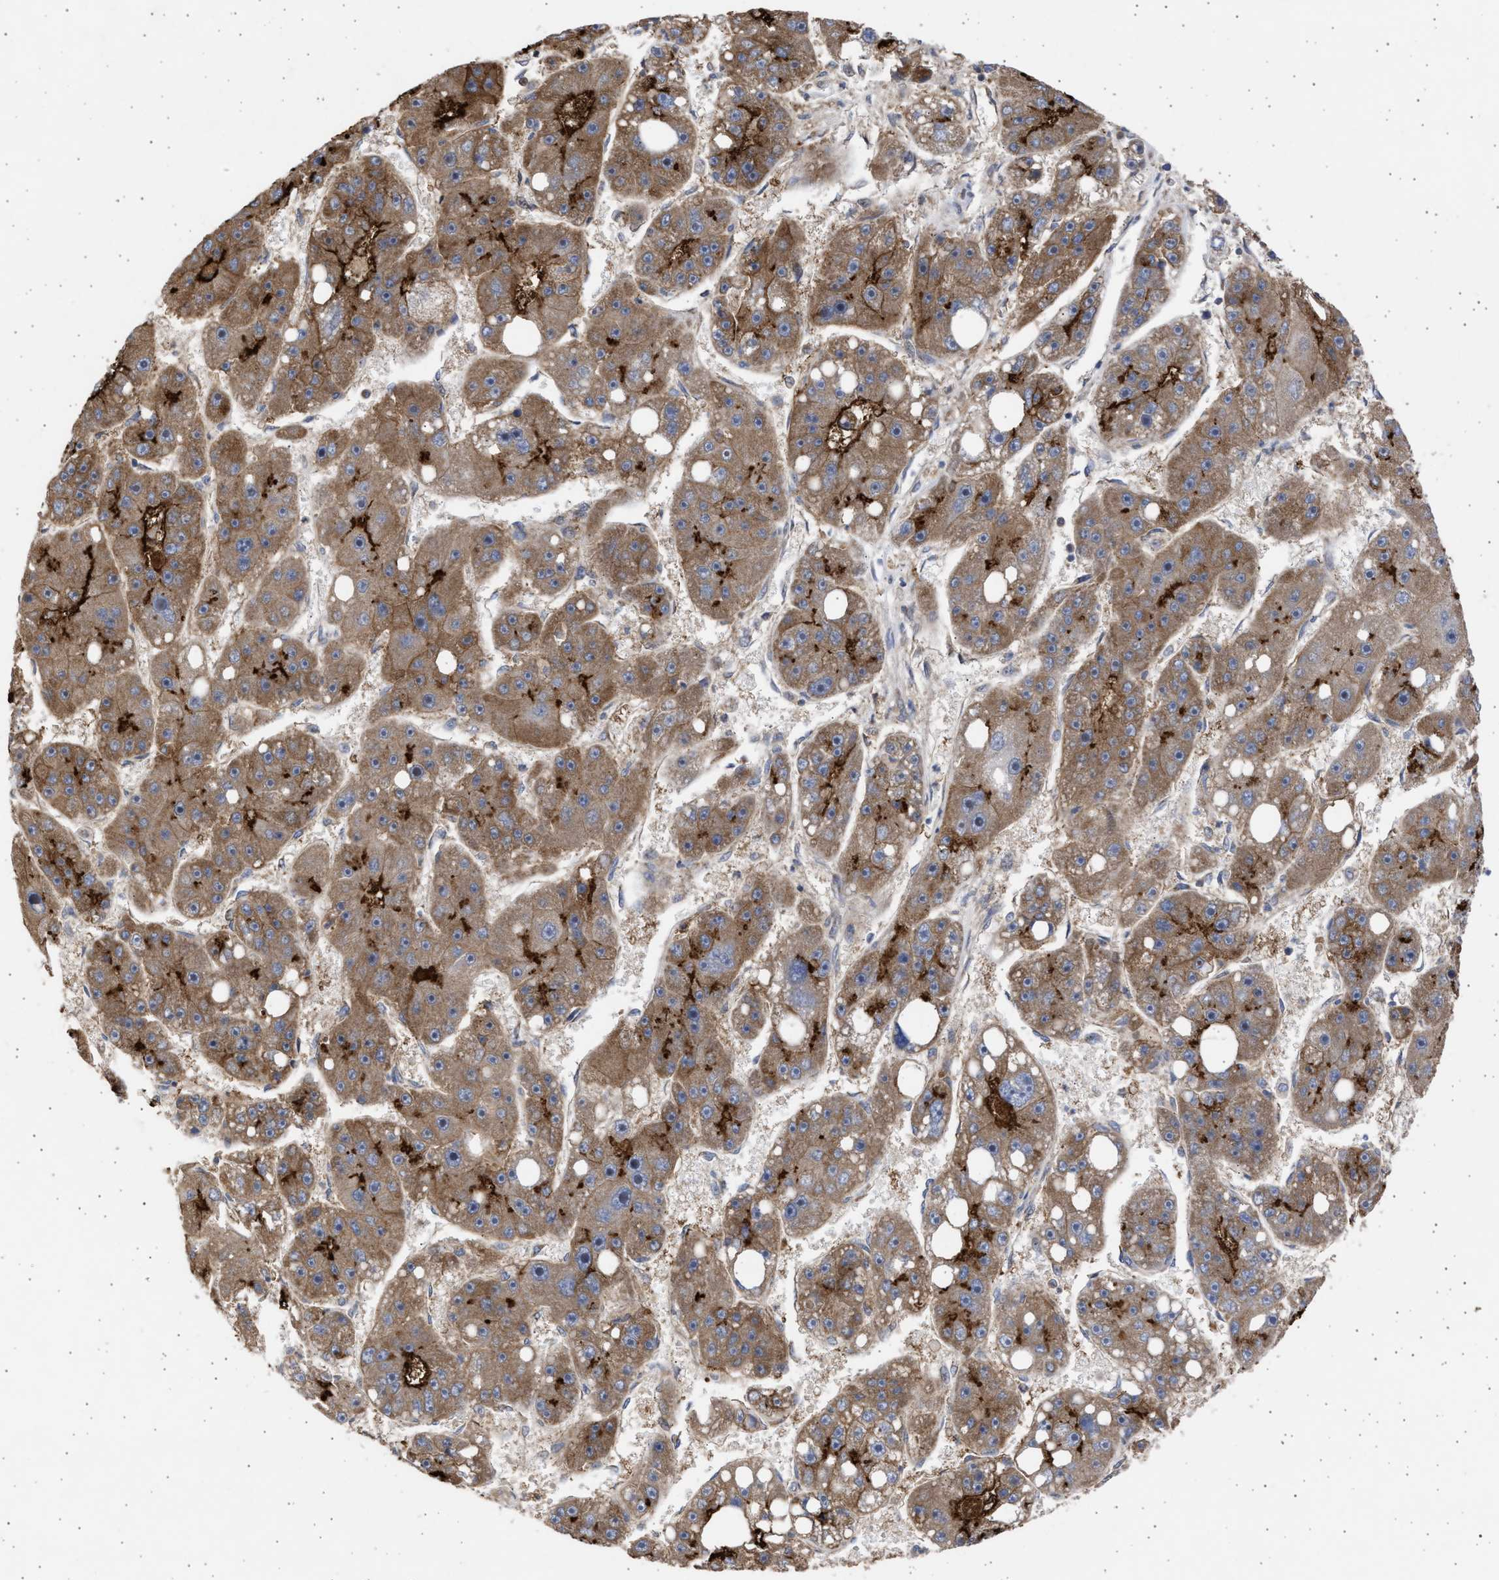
{"staining": {"intensity": "moderate", "quantity": ">75%", "location": "cytoplasmic/membranous"}, "tissue": "liver cancer", "cell_type": "Tumor cells", "image_type": "cancer", "snomed": [{"axis": "morphology", "description": "Carcinoma, Hepatocellular, NOS"}, {"axis": "topography", "description": "Liver"}], "caption": "Immunohistochemistry (IHC) micrograph of neoplastic tissue: liver cancer stained using immunohistochemistry (IHC) demonstrates medium levels of moderate protein expression localized specifically in the cytoplasmic/membranous of tumor cells, appearing as a cytoplasmic/membranous brown color.", "gene": "TTC19", "patient": {"sex": "female", "age": 61}}